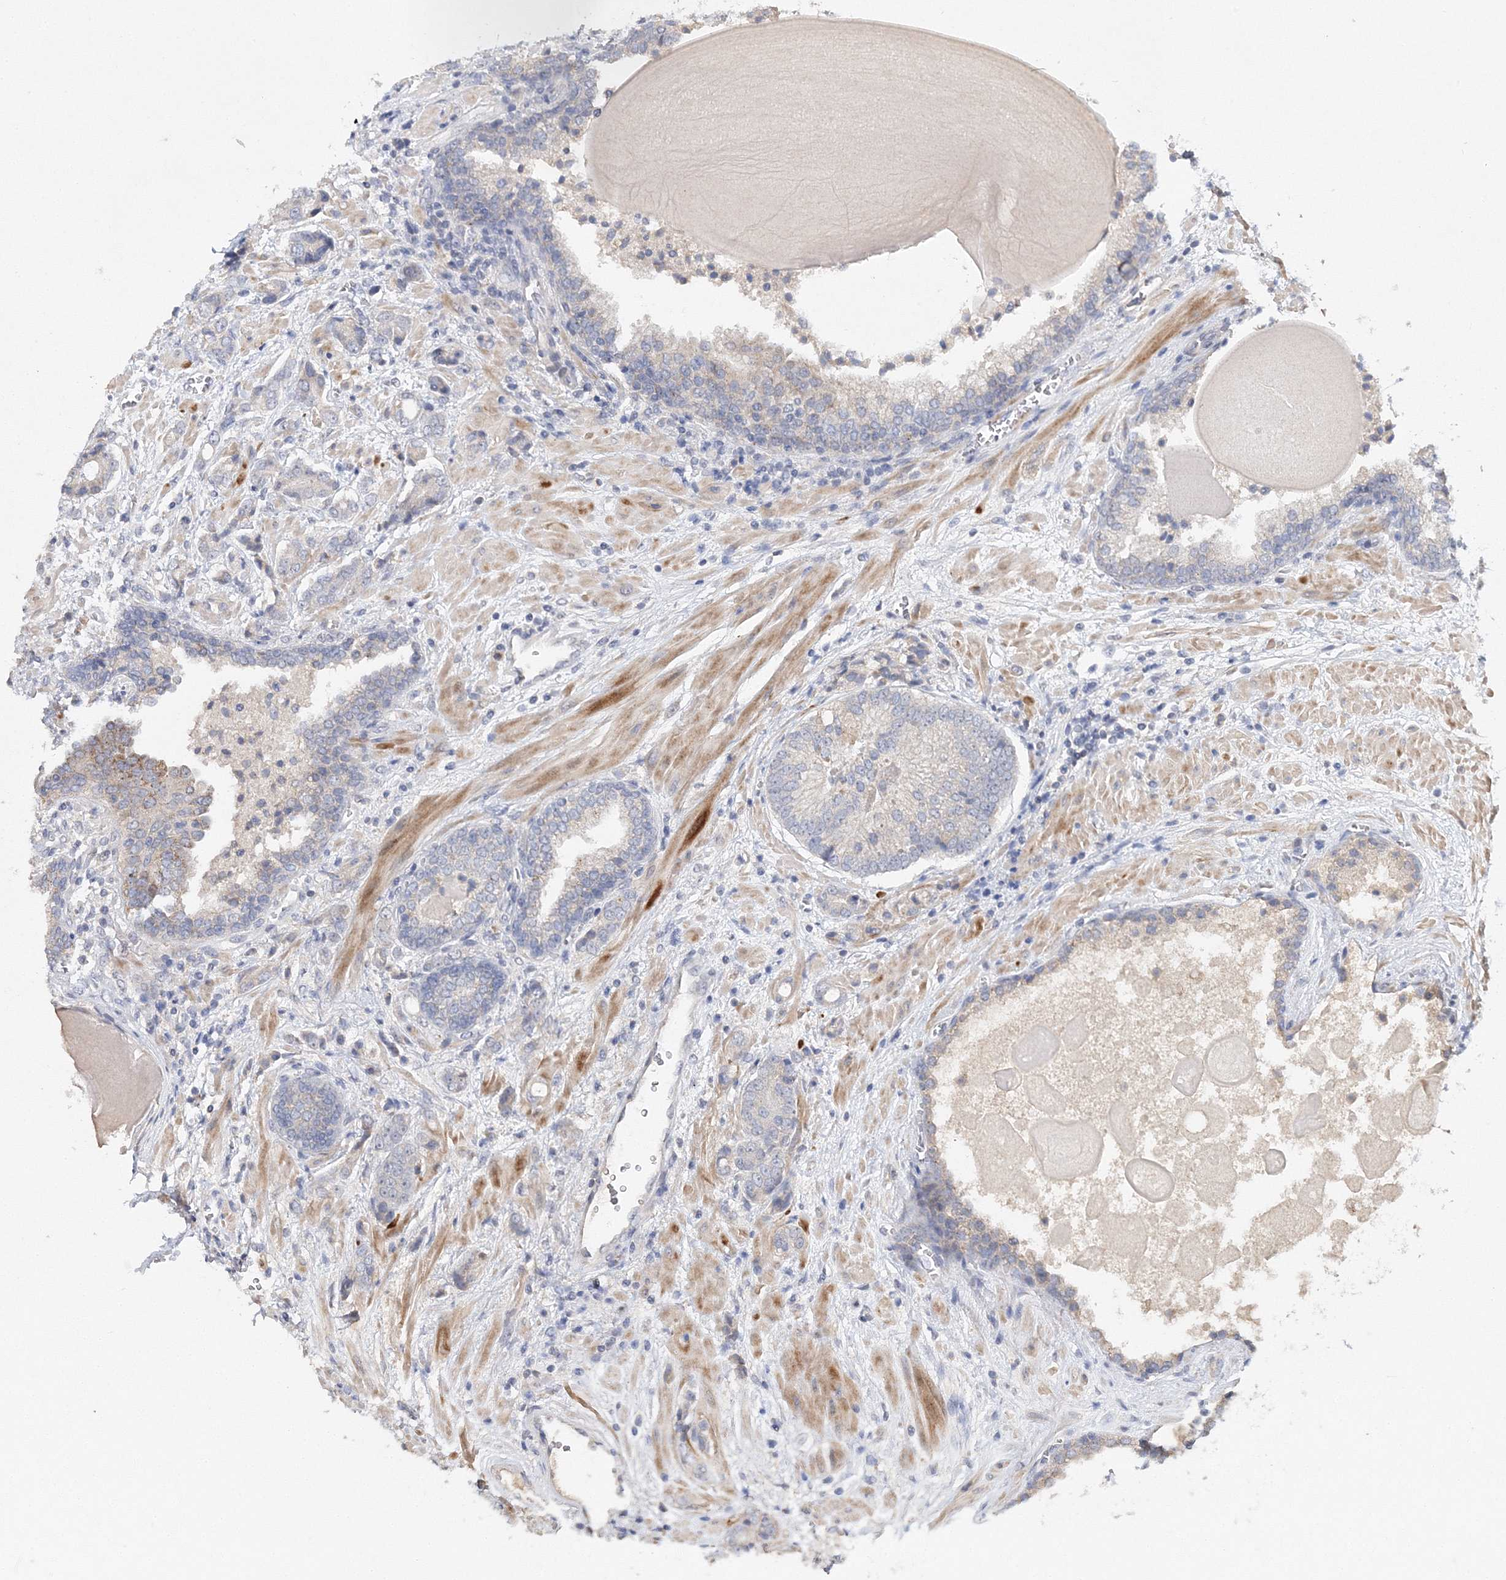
{"staining": {"intensity": "negative", "quantity": "none", "location": "none"}, "tissue": "prostate cancer", "cell_type": "Tumor cells", "image_type": "cancer", "snomed": [{"axis": "morphology", "description": "Adenocarcinoma, High grade"}, {"axis": "topography", "description": "Prostate"}], "caption": "Adenocarcinoma (high-grade) (prostate) stained for a protein using IHC displays no staining tumor cells.", "gene": "GJB5", "patient": {"sex": "male", "age": 57}}